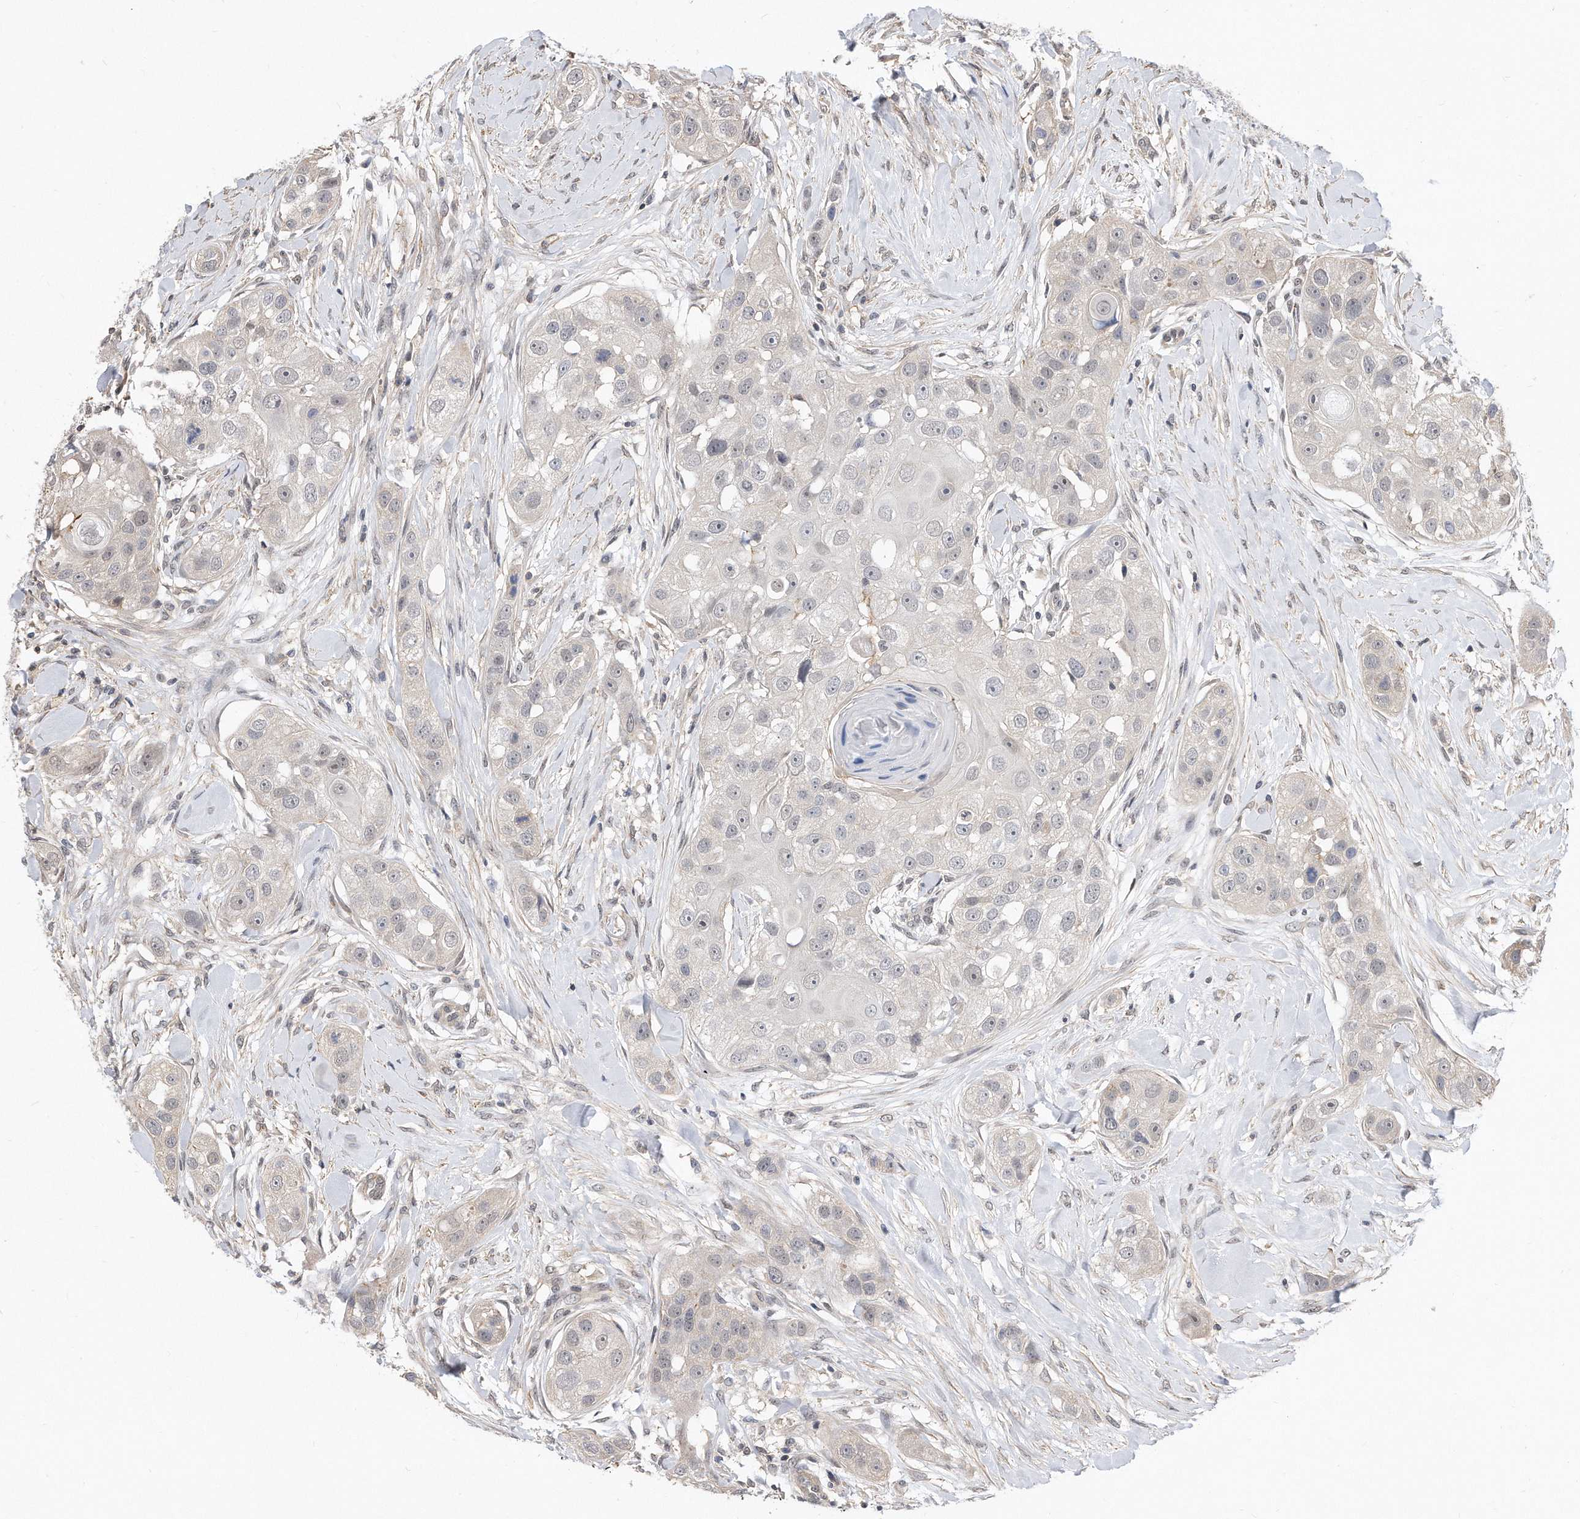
{"staining": {"intensity": "negative", "quantity": "none", "location": "none"}, "tissue": "head and neck cancer", "cell_type": "Tumor cells", "image_type": "cancer", "snomed": [{"axis": "morphology", "description": "Normal tissue, NOS"}, {"axis": "morphology", "description": "Squamous cell carcinoma, NOS"}, {"axis": "topography", "description": "Skeletal muscle"}, {"axis": "topography", "description": "Head-Neck"}], "caption": "High magnification brightfield microscopy of squamous cell carcinoma (head and neck) stained with DAB (brown) and counterstained with hematoxylin (blue): tumor cells show no significant expression. (DAB immunohistochemistry (IHC) visualized using brightfield microscopy, high magnification).", "gene": "TCP1", "patient": {"sex": "male", "age": 51}}